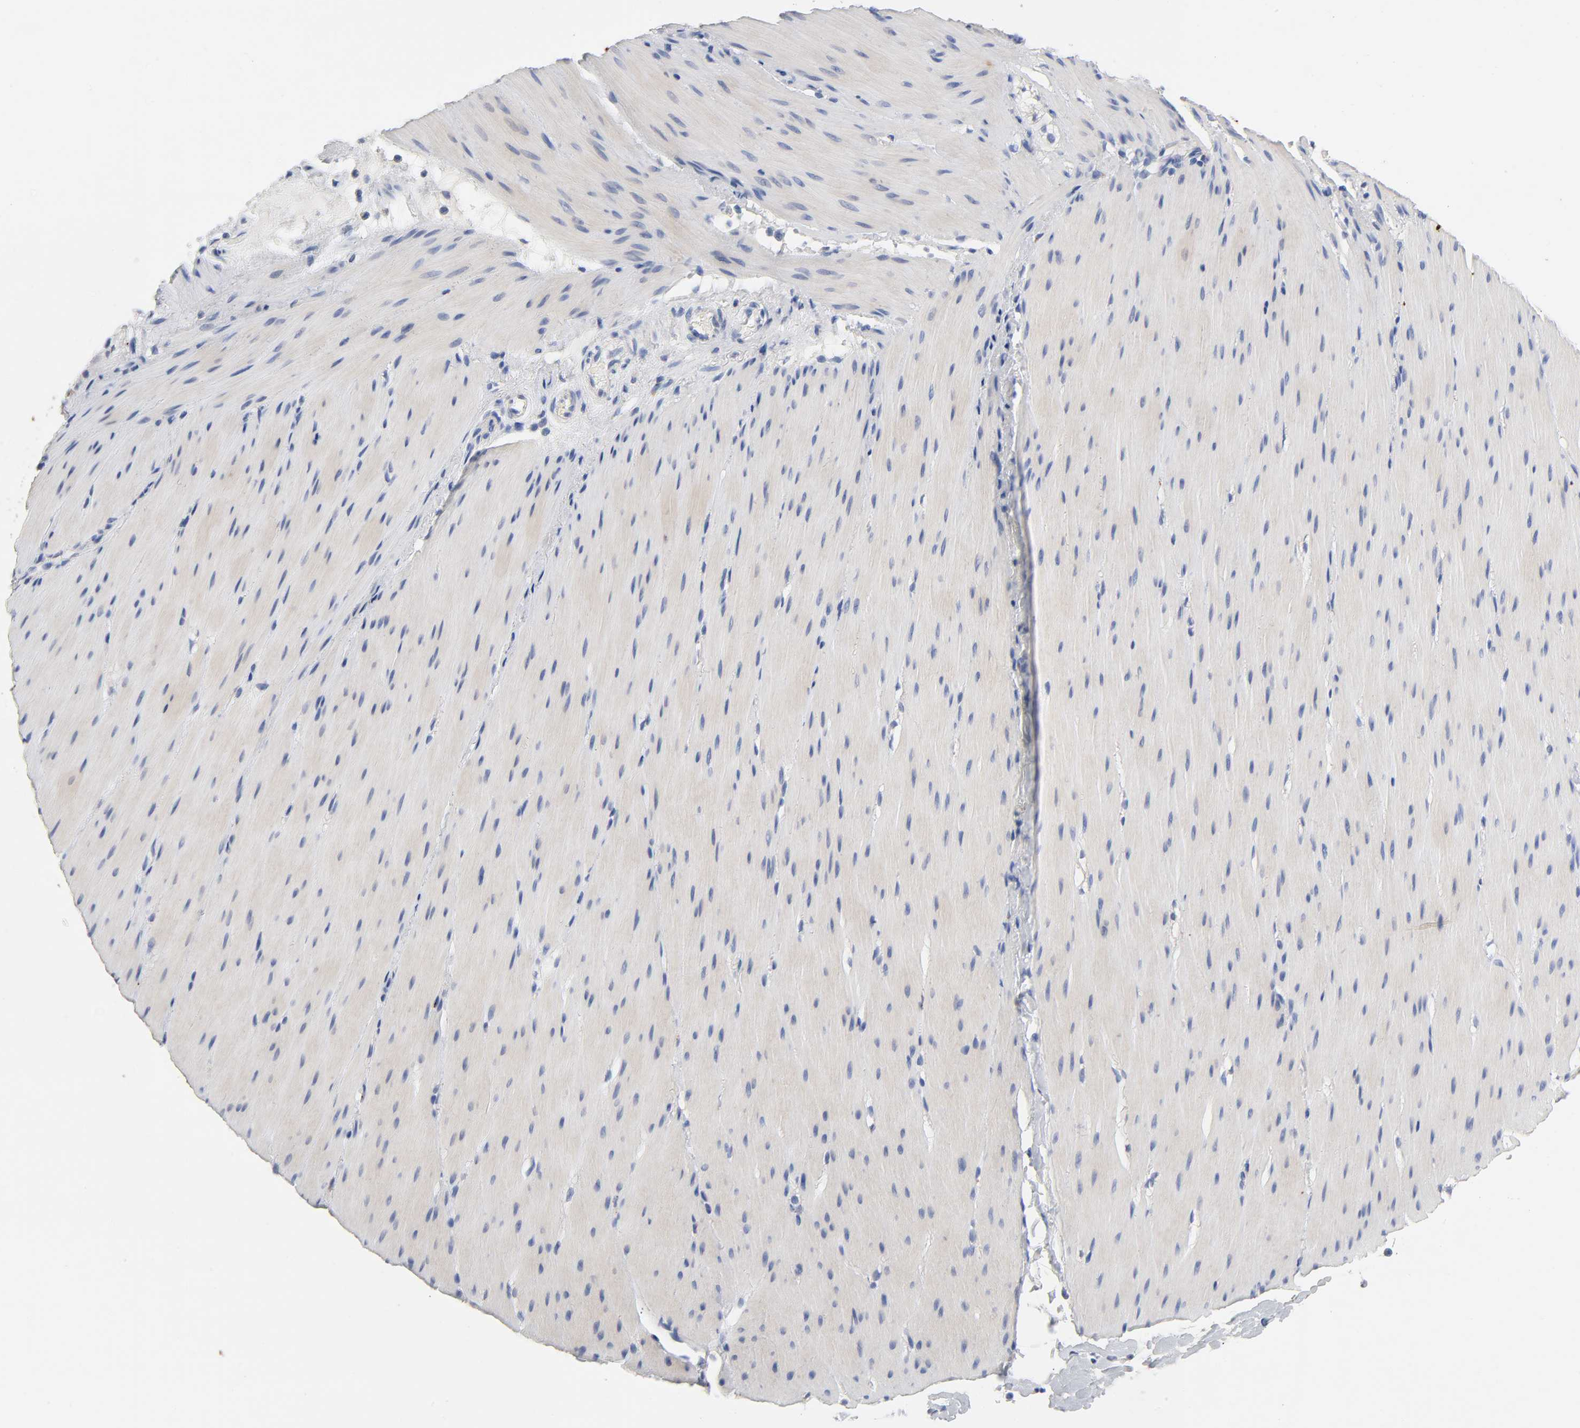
{"staining": {"intensity": "negative", "quantity": "none", "location": "none"}, "tissue": "smooth muscle", "cell_type": "Smooth muscle cells", "image_type": "normal", "snomed": [{"axis": "morphology", "description": "Normal tissue, NOS"}, {"axis": "topography", "description": "Smooth muscle"}, {"axis": "topography", "description": "Colon"}], "caption": "This photomicrograph is of normal smooth muscle stained with immunohistochemistry to label a protein in brown with the nuclei are counter-stained blue. There is no staining in smooth muscle cells.", "gene": "PLP1", "patient": {"sex": "male", "age": 67}}